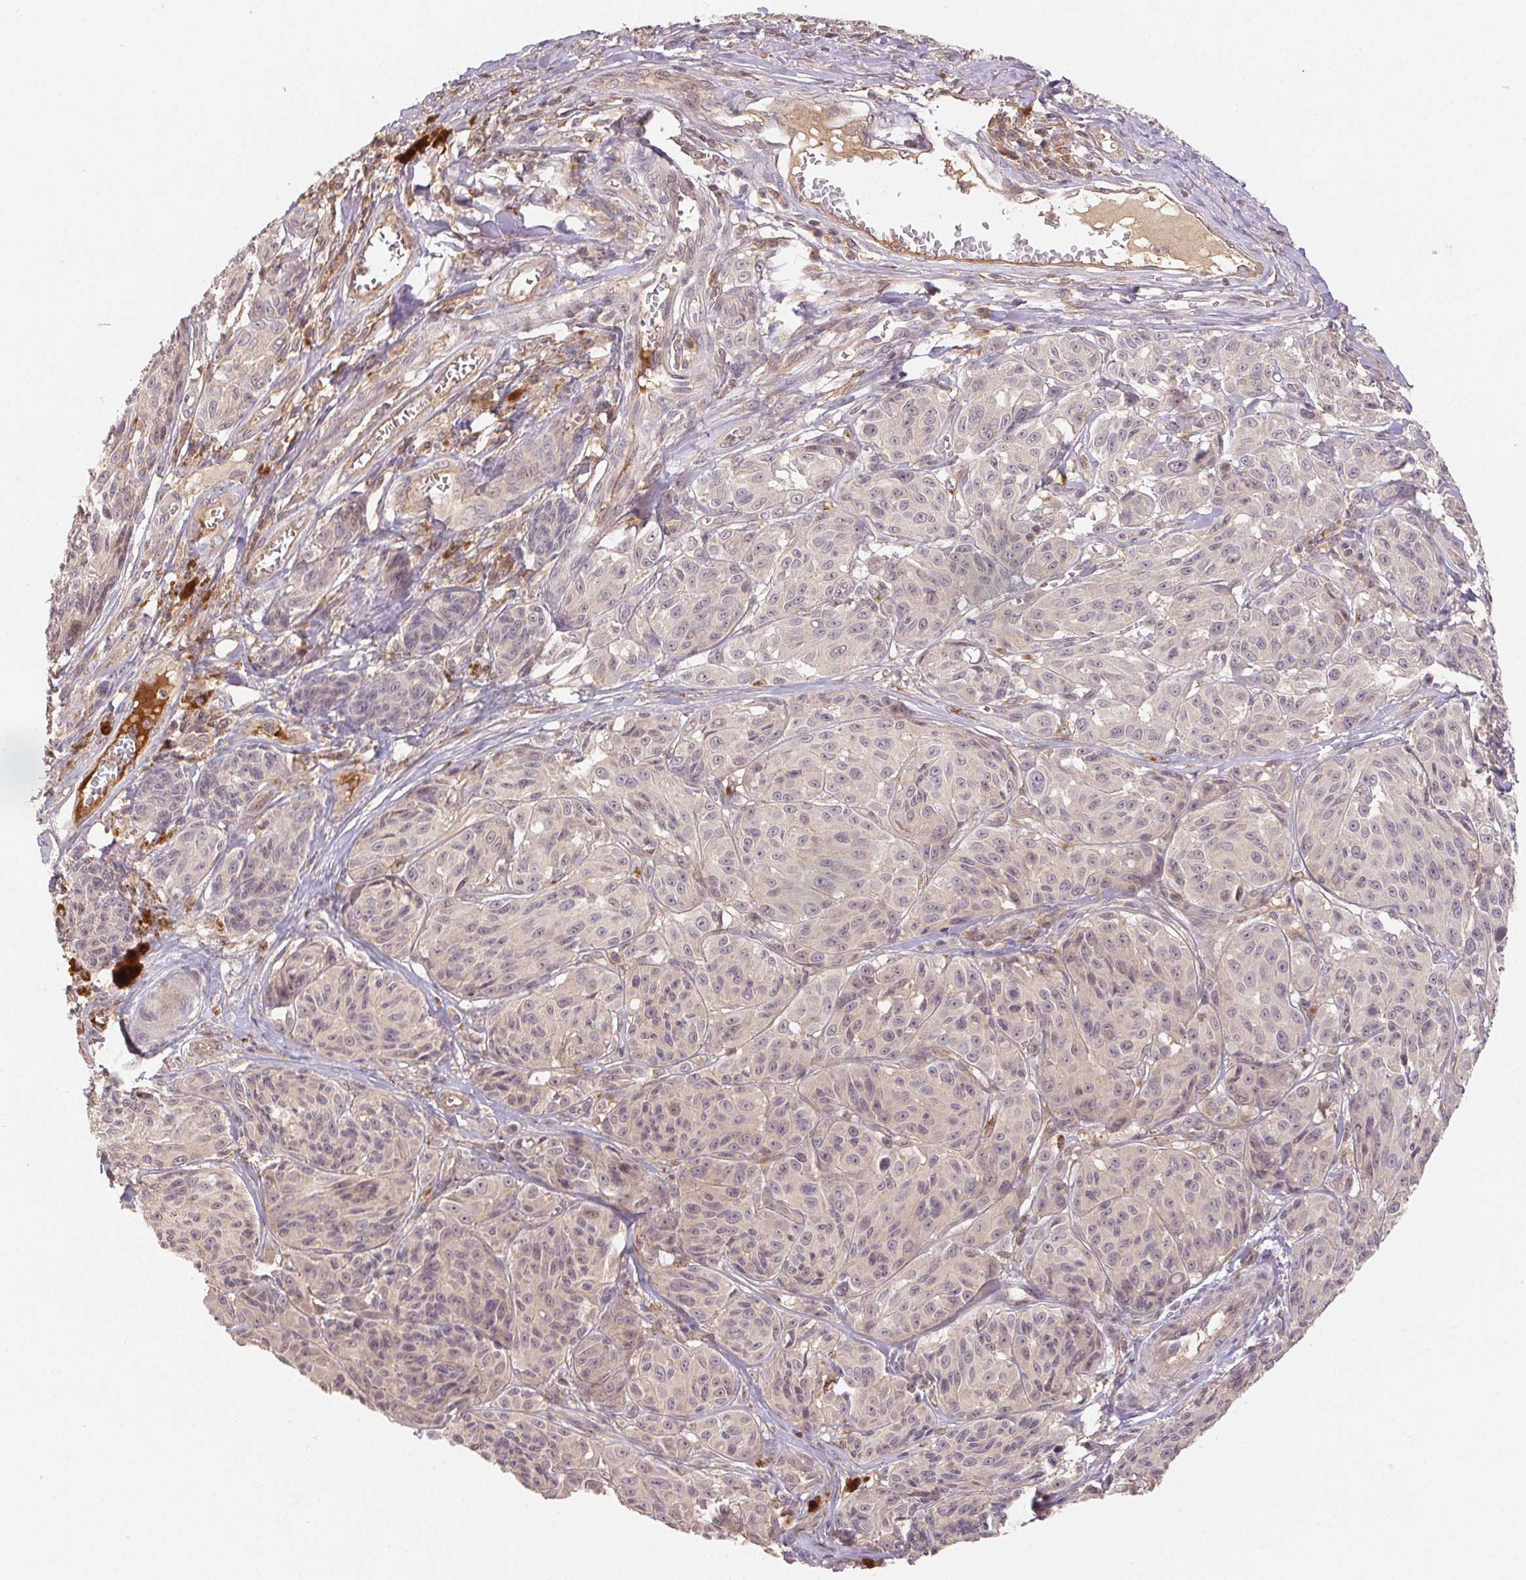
{"staining": {"intensity": "negative", "quantity": "none", "location": "none"}, "tissue": "melanoma", "cell_type": "Tumor cells", "image_type": "cancer", "snomed": [{"axis": "morphology", "description": "Malignant melanoma, NOS"}, {"axis": "topography", "description": "Skin"}], "caption": "IHC of human melanoma exhibits no staining in tumor cells.", "gene": "MAPKAPK2", "patient": {"sex": "male", "age": 91}}